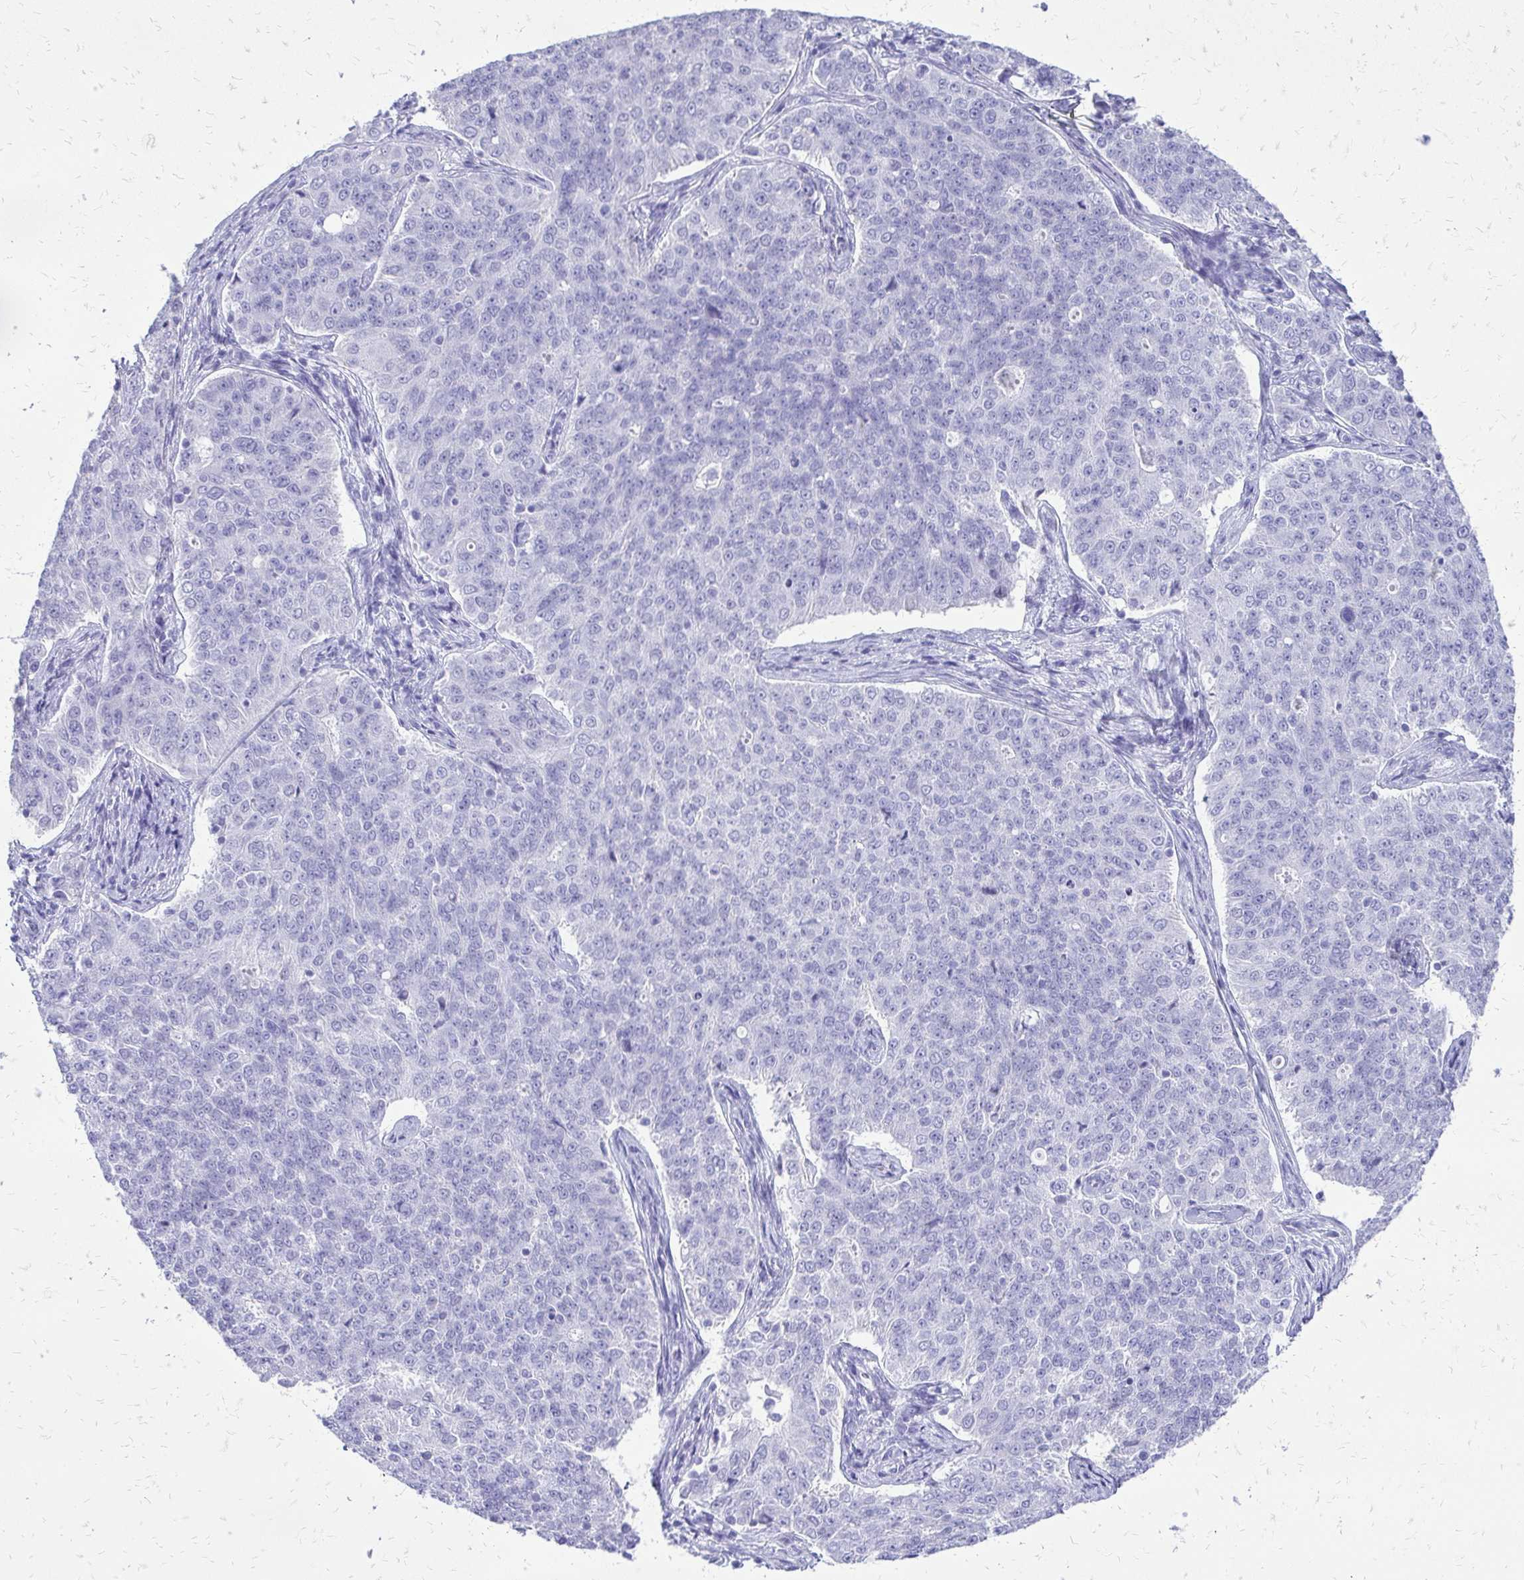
{"staining": {"intensity": "negative", "quantity": "none", "location": "none"}, "tissue": "endometrial cancer", "cell_type": "Tumor cells", "image_type": "cancer", "snomed": [{"axis": "morphology", "description": "Adenocarcinoma, NOS"}, {"axis": "topography", "description": "Endometrium"}], "caption": "Endometrial adenocarcinoma stained for a protein using IHC demonstrates no positivity tumor cells.", "gene": "SLC32A1", "patient": {"sex": "female", "age": 43}}